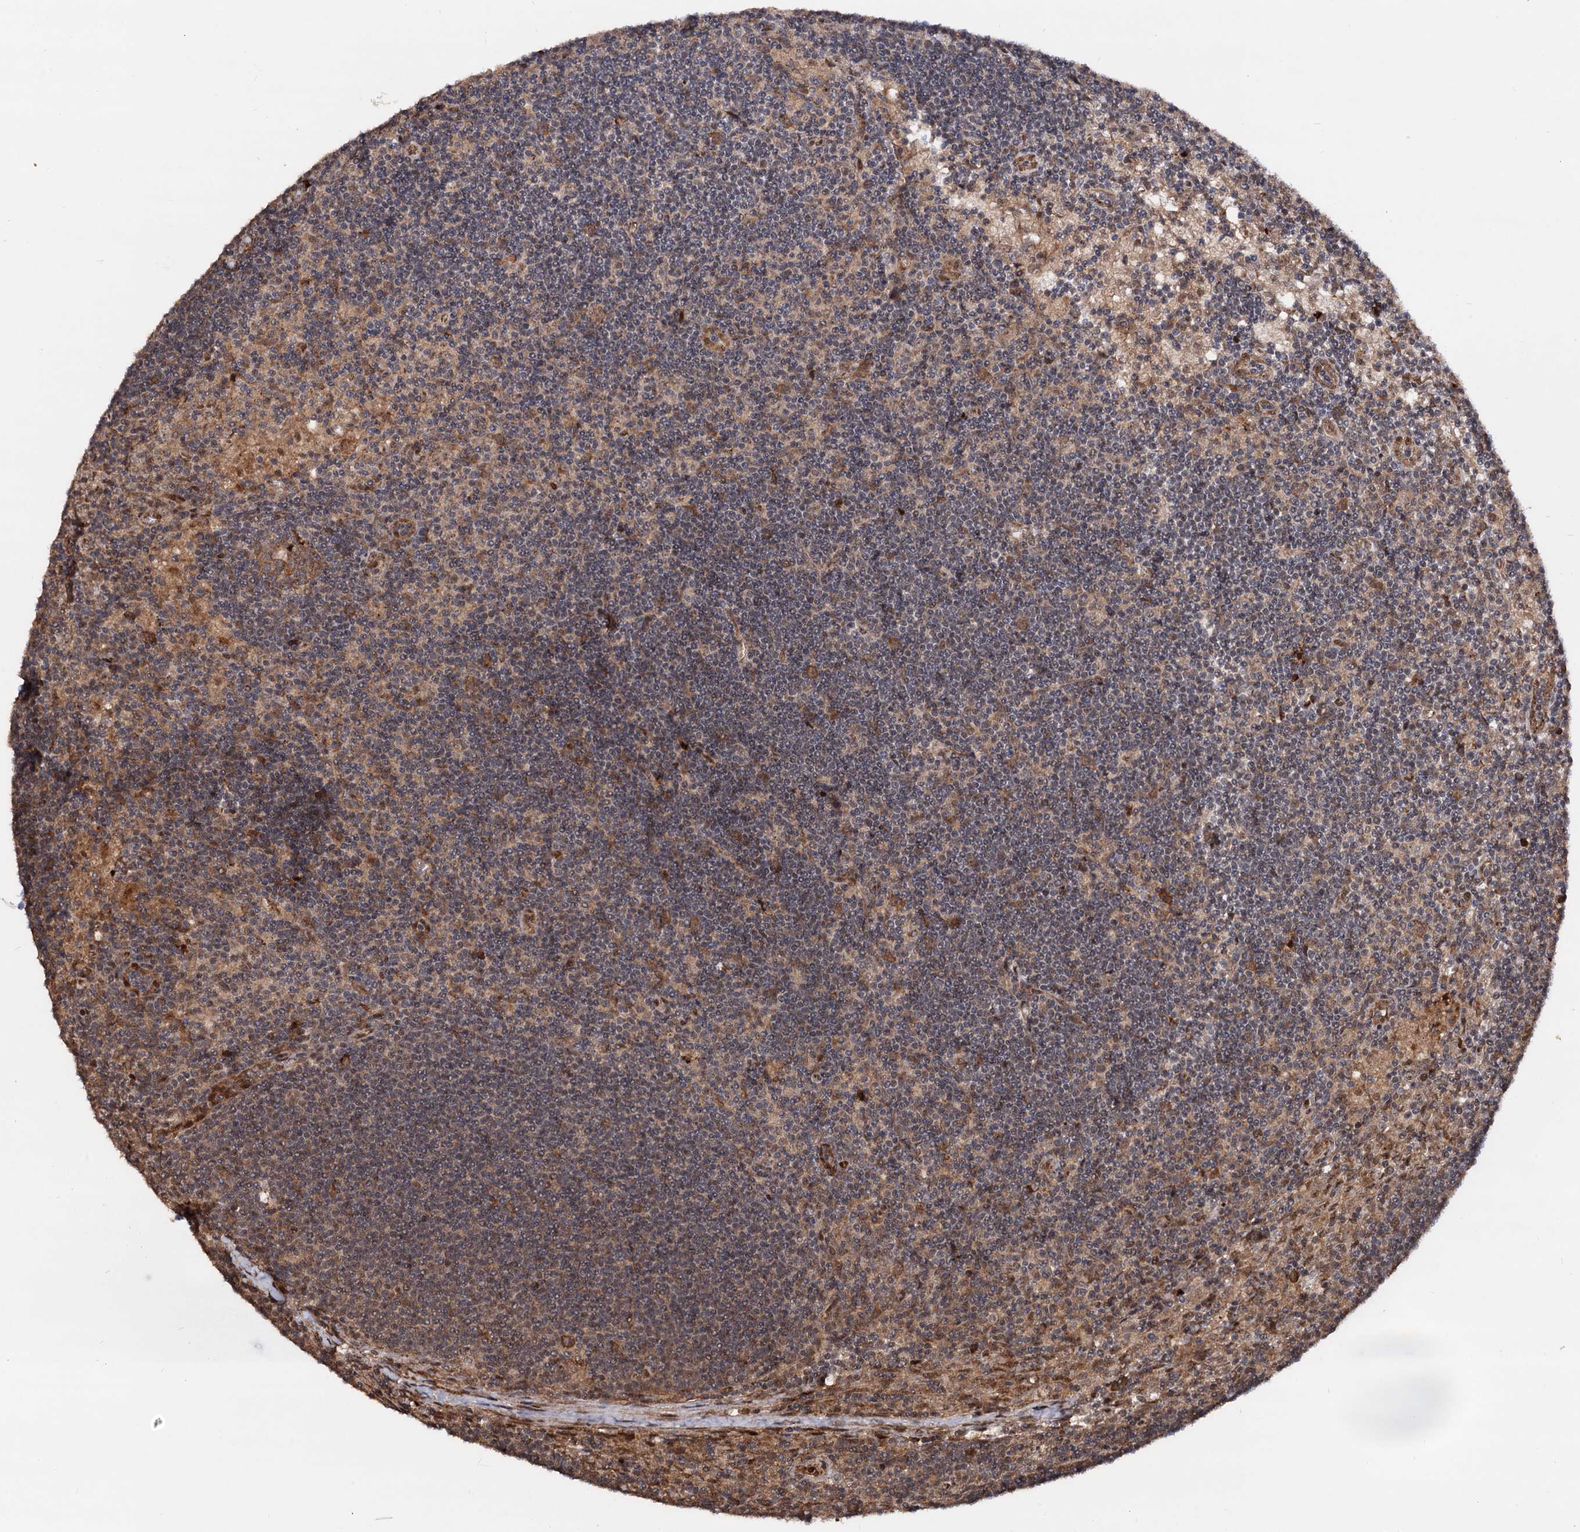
{"staining": {"intensity": "moderate", "quantity": "<25%", "location": "cytoplasmic/membranous"}, "tissue": "lymph node", "cell_type": "Germinal center cells", "image_type": "normal", "snomed": [{"axis": "morphology", "description": "Normal tissue, NOS"}, {"axis": "topography", "description": "Lymph node"}], "caption": "High-magnification brightfield microscopy of unremarkable lymph node stained with DAB (brown) and counterstained with hematoxylin (blue). germinal center cells exhibit moderate cytoplasmic/membranous staining is seen in about<25% of cells. Nuclei are stained in blue.", "gene": "PIGB", "patient": {"sex": "male", "age": 24}}